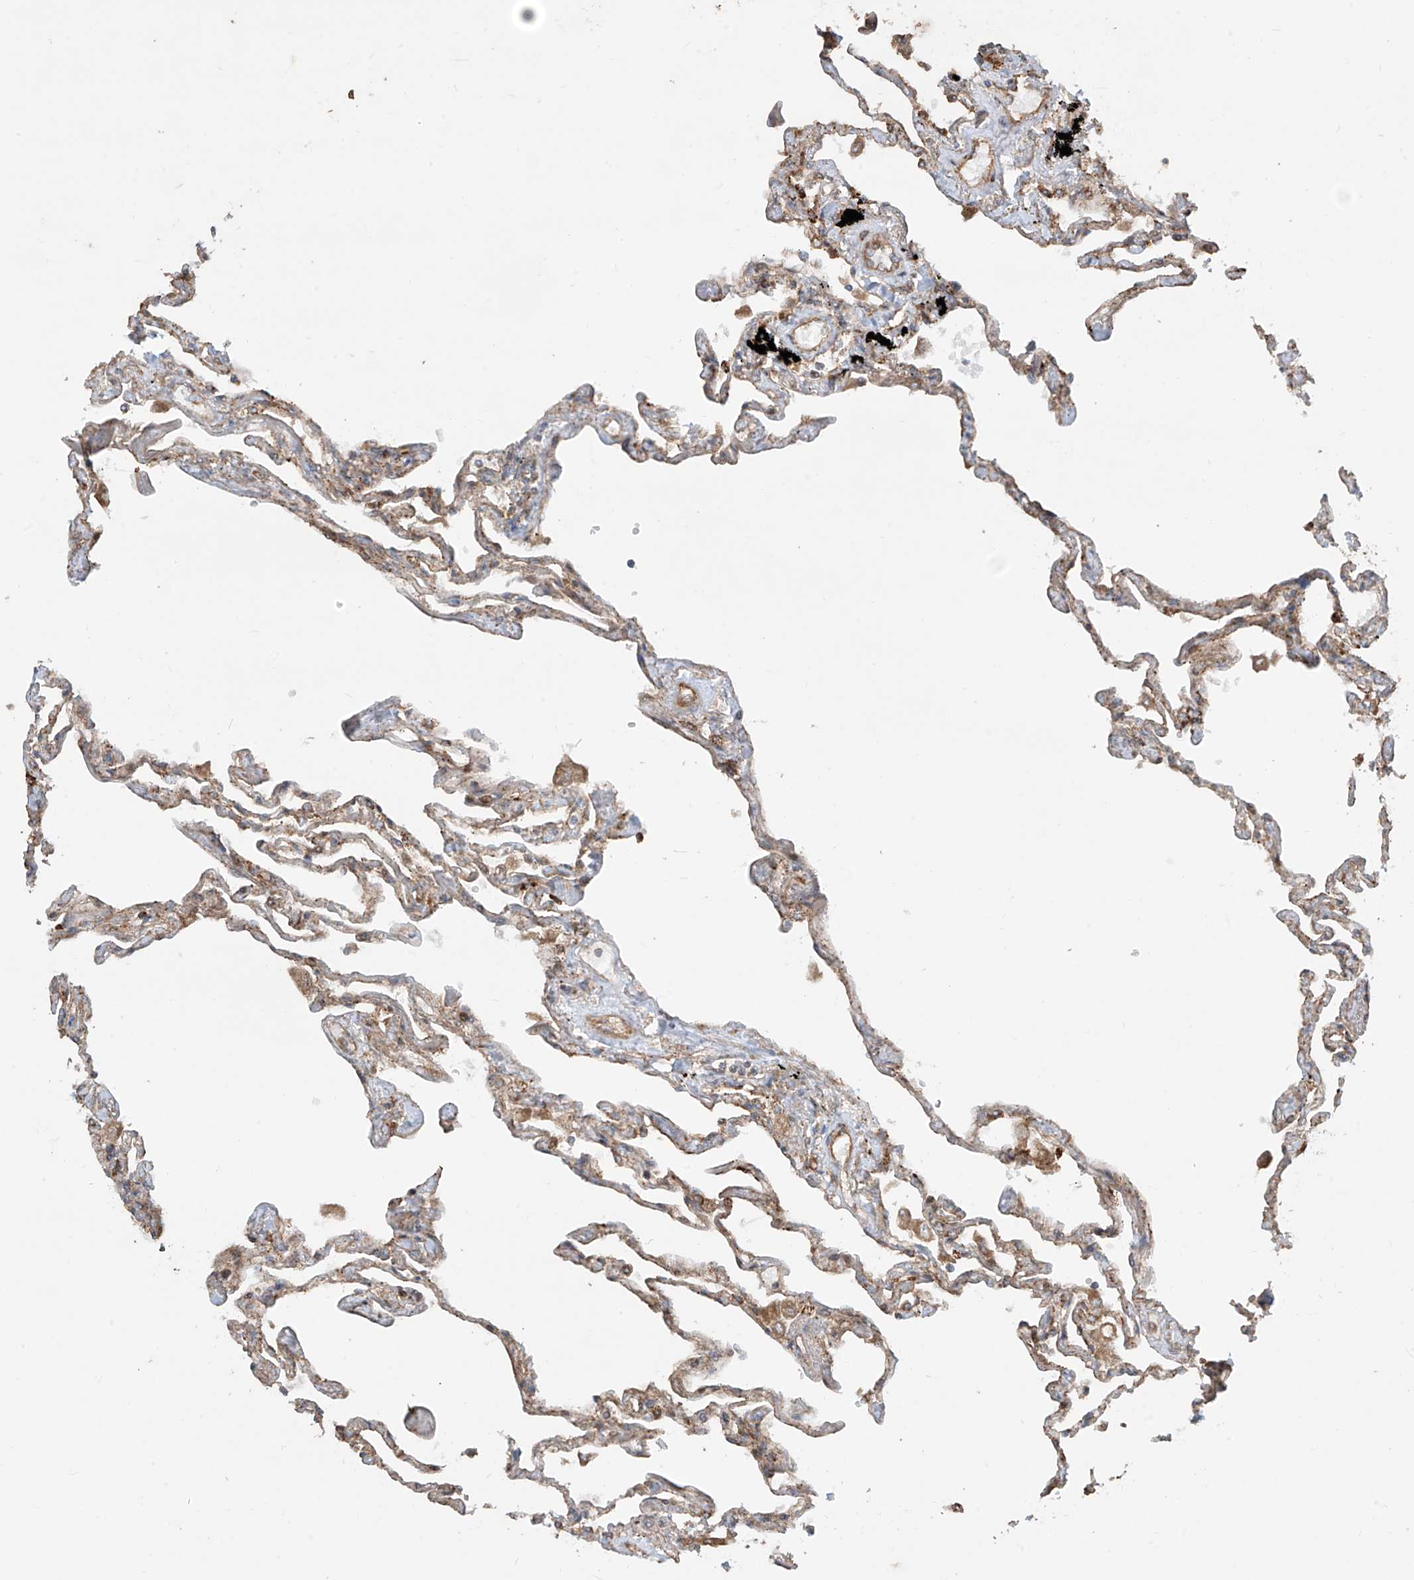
{"staining": {"intensity": "moderate", "quantity": ">75%", "location": "cytoplasmic/membranous"}, "tissue": "lung", "cell_type": "Alveolar cells", "image_type": "normal", "snomed": [{"axis": "morphology", "description": "Normal tissue, NOS"}, {"axis": "topography", "description": "Lung"}], "caption": "The micrograph reveals a brown stain indicating the presence of a protein in the cytoplasmic/membranous of alveolar cells in lung.", "gene": "EIF5B", "patient": {"sex": "female", "age": 67}}